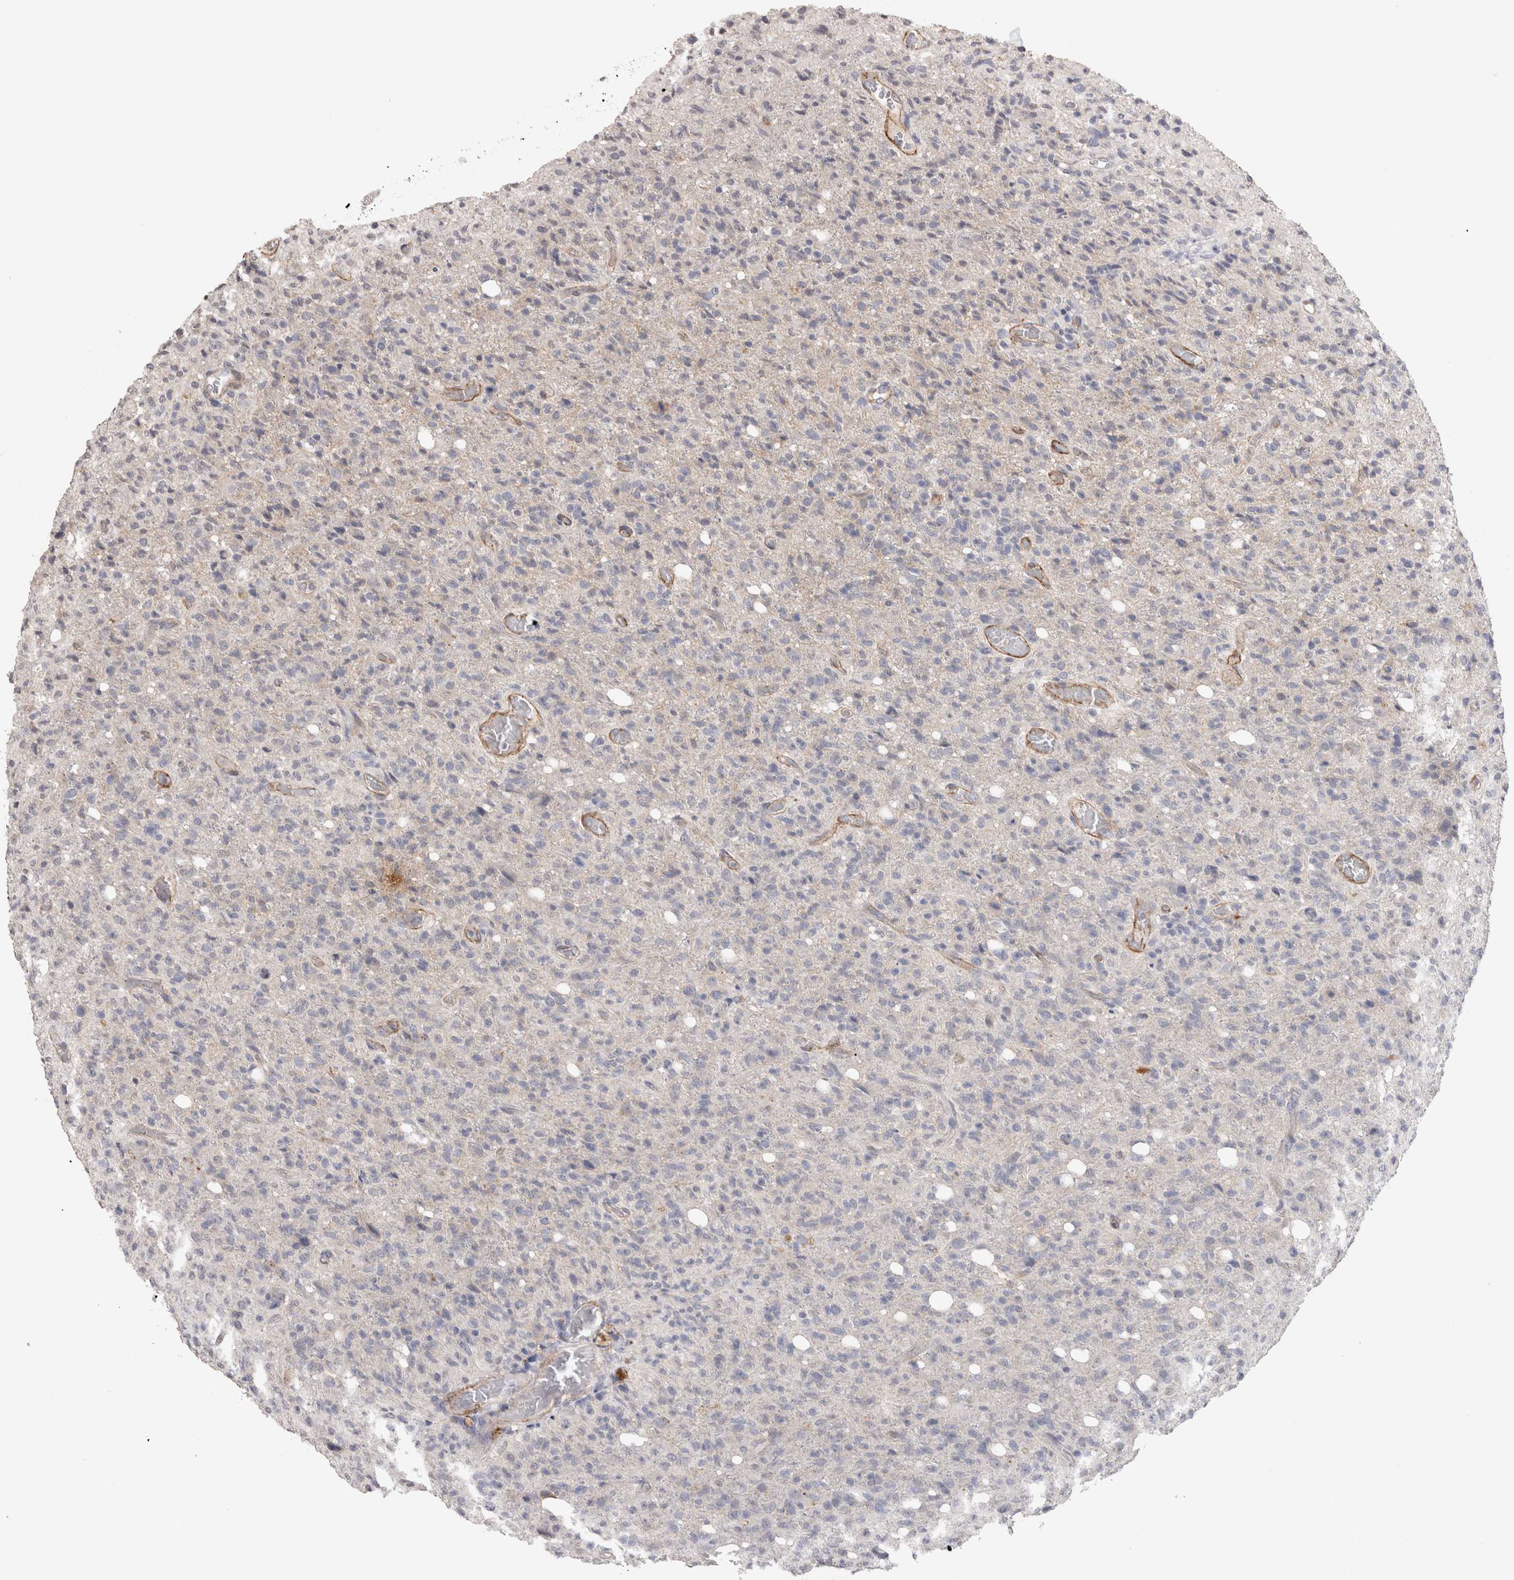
{"staining": {"intensity": "negative", "quantity": "none", "location": "none"}, "tissue": "glioma", "cell_type": "Tumor cells", "image_type": "cancer", "snomed": [{"axis": "morphology", "description": "Glioma, malignant, High grade"}, {"axis": "topography", "description": "Brain"}], "caption": "The histopathology image displays no significant positivity in tumor cells of glioma.", "gene": "CDH6", "patient": {"sex": "female", "age": 57}}